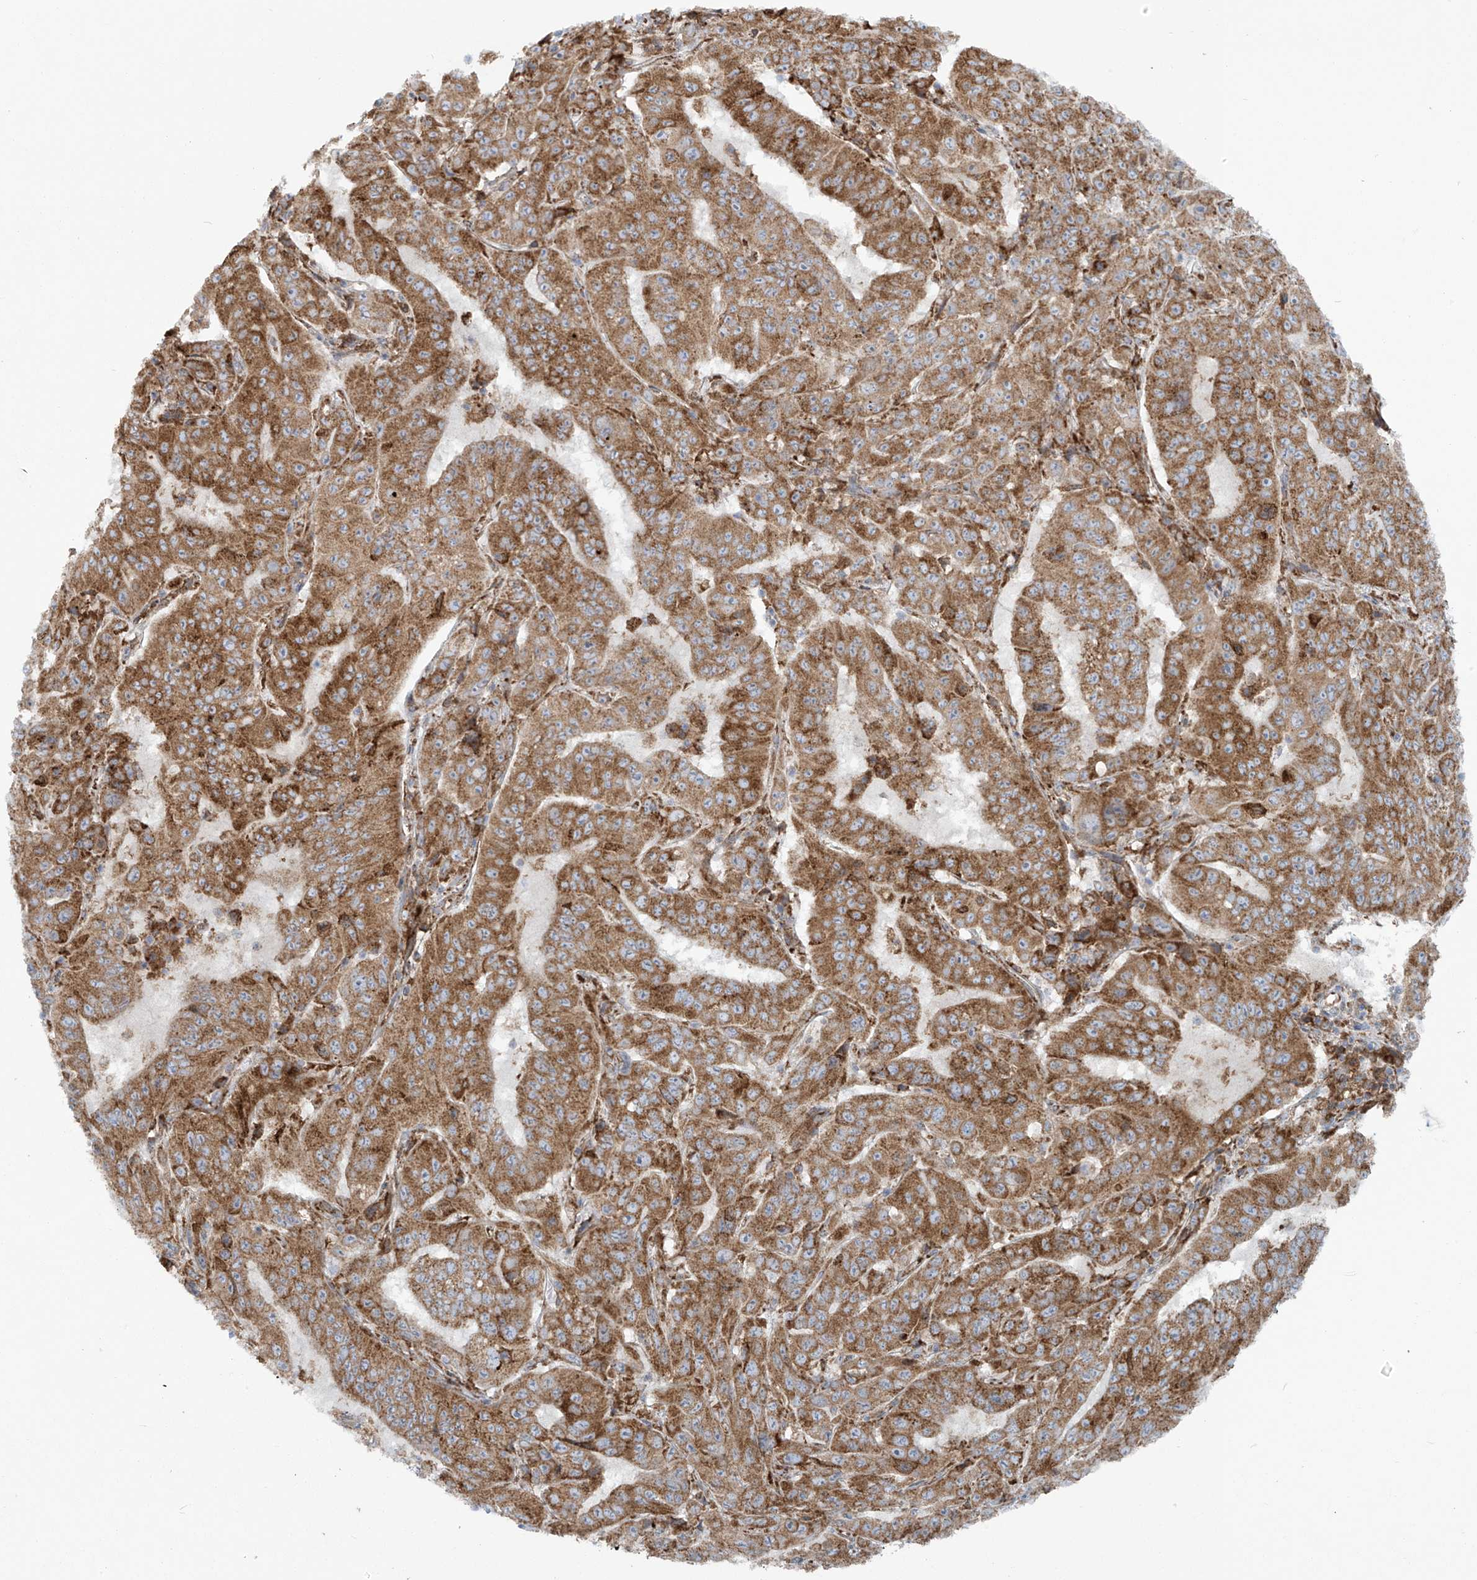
{"staining": {"intensity": "moderate", "quantity": ">75%", "location": "cytoplasmic/membranous"}, "tissue": "pancreatic cancer", "cell_type": "Tumor cells", "image_type": "cancer", "snomed": [{"axis": "morphology", "description": "Adenocarcinoma, NOS"}, {"axis": "topography", "description": "Pancreas"}], "caption": "This is an image of IHC staining of pancreatic cancer, which shows moderate staining in the cytoplasmic/membranous of tumor cells.", "gene": "KATNIP", "patient": {"sex": "male", "age": 63}}